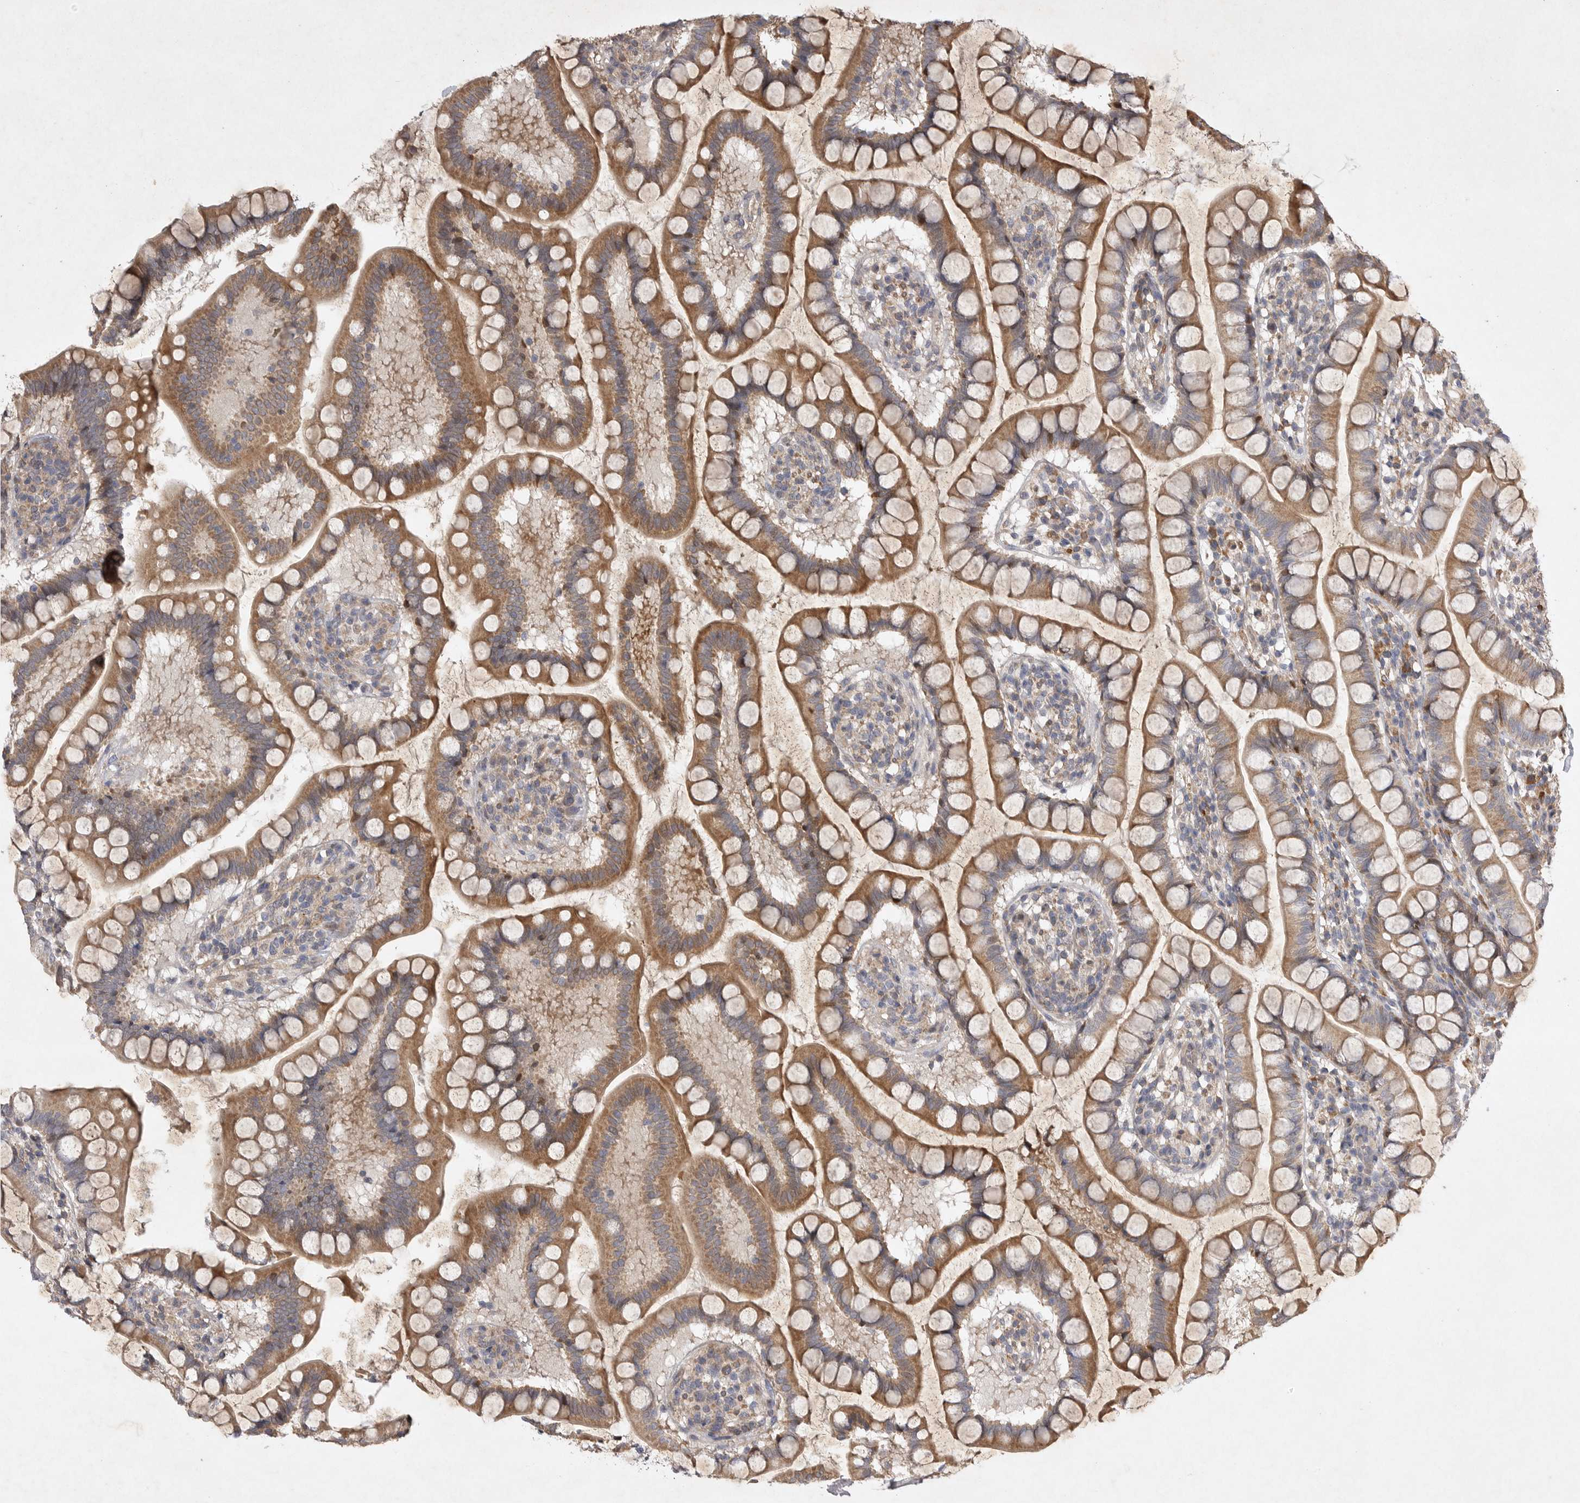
{"staining": {"intensity": "moderate", "quantity": ">75%", "location": "cytoplasmic/membranous"}, "tissue": "small intestine", "cell_type": "Glandular cells", "image_type": "normal", "snomed": [{"axis": "morphology", "description": "Normal tissue, NOS"}, {"axis": "topography", "description": "Small intestine"}], "caption": "Small intestine stained for a protein exhibits moderate cytoplasmic/membranous positivity in glandular cells.", "gene": "EDEM3", "patient": {"sex": "female", "age": 84}}